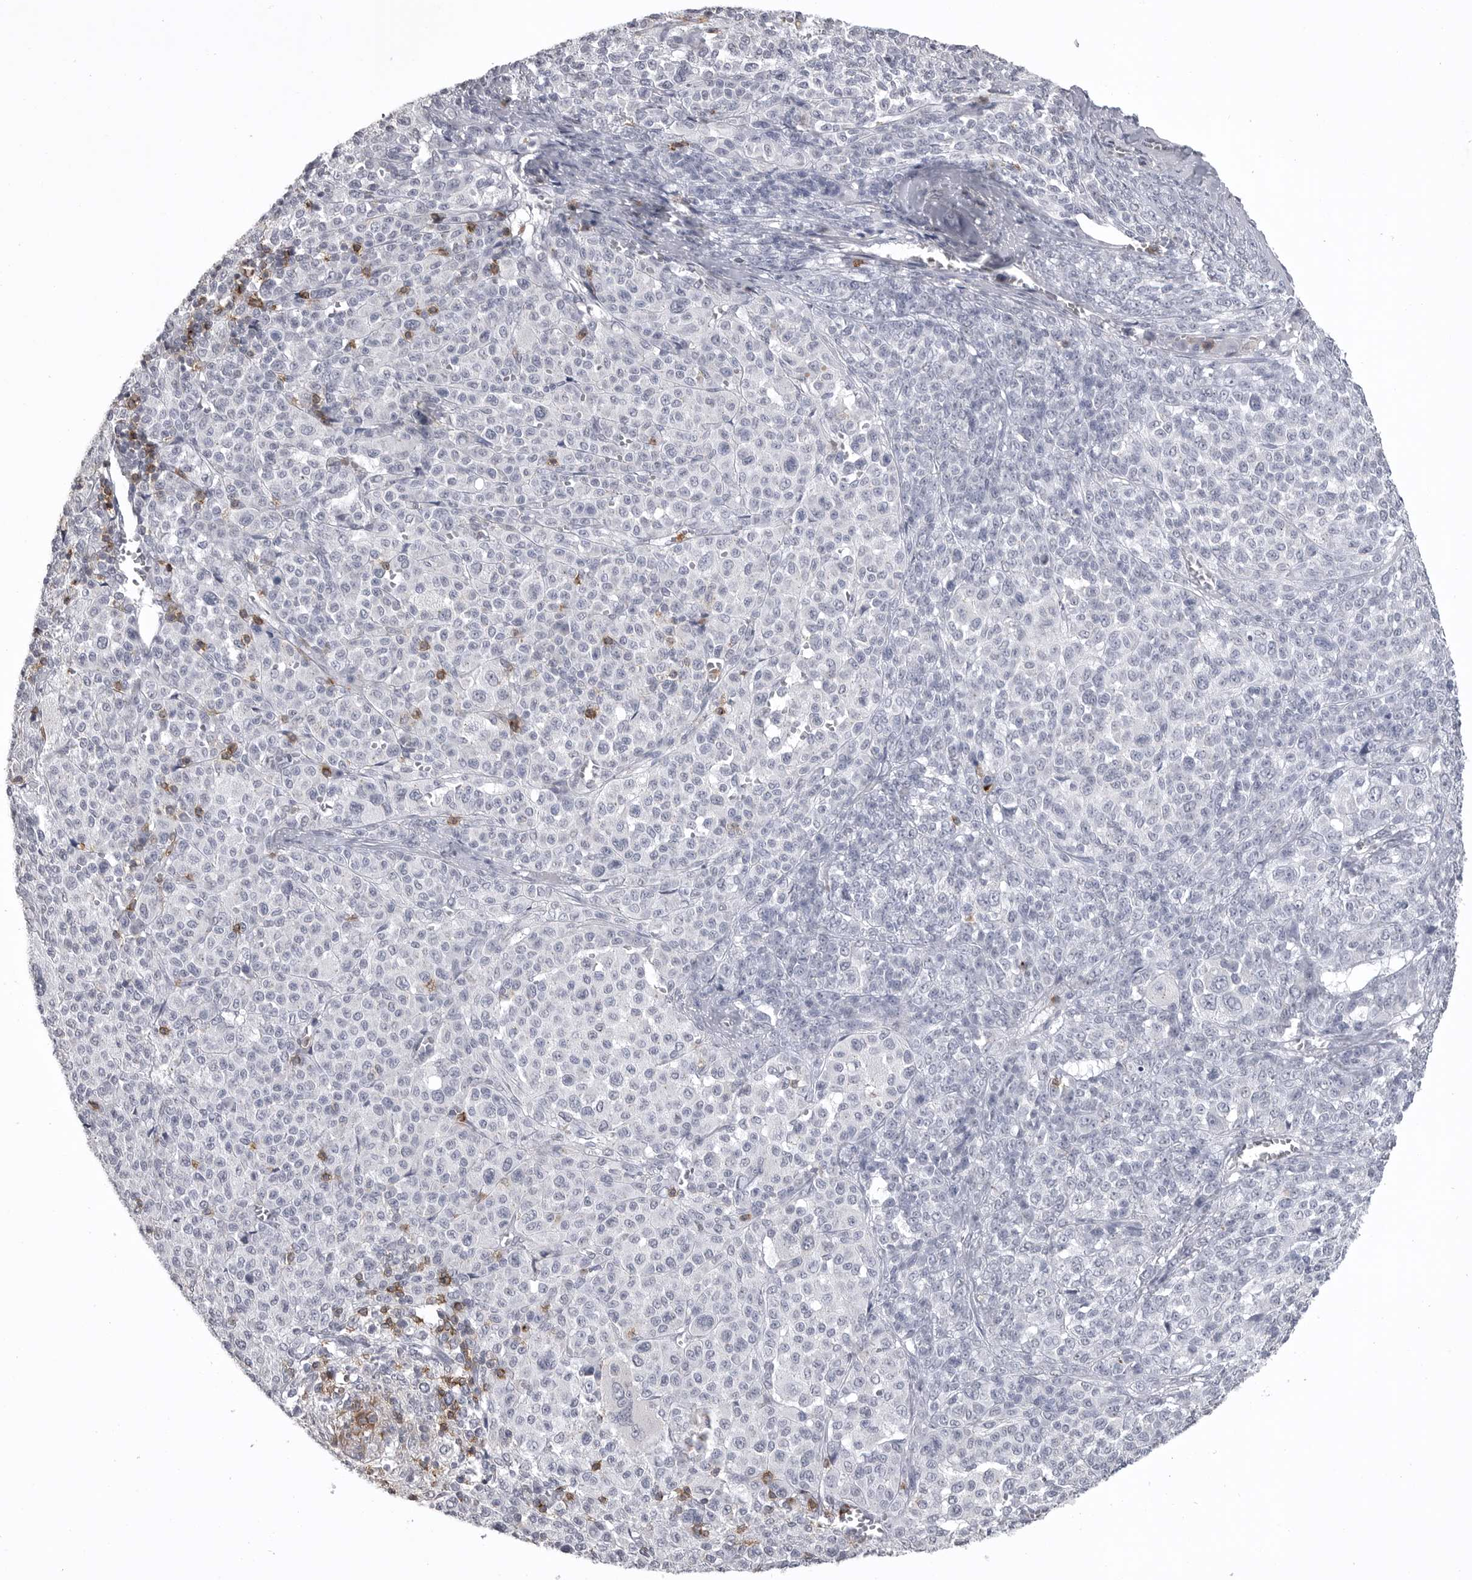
{"staining": {"intensity": "negative", "quantity": "none", "location": "none"}, "tissue": "melanoma", "cell_type": "Tumor cells", "image_type": "cancer", "snomed": [{"axis": "morphology", "description": "Malignant melanoma, Metastatic site"}, {"axis": "topography", "description": "Skin"}], "caption": "Histopathology image shows no significant protein expression in tumor cells of melanoma.", "gene": "ITGAL", "patient": {"sex": "female", "age": 74}}